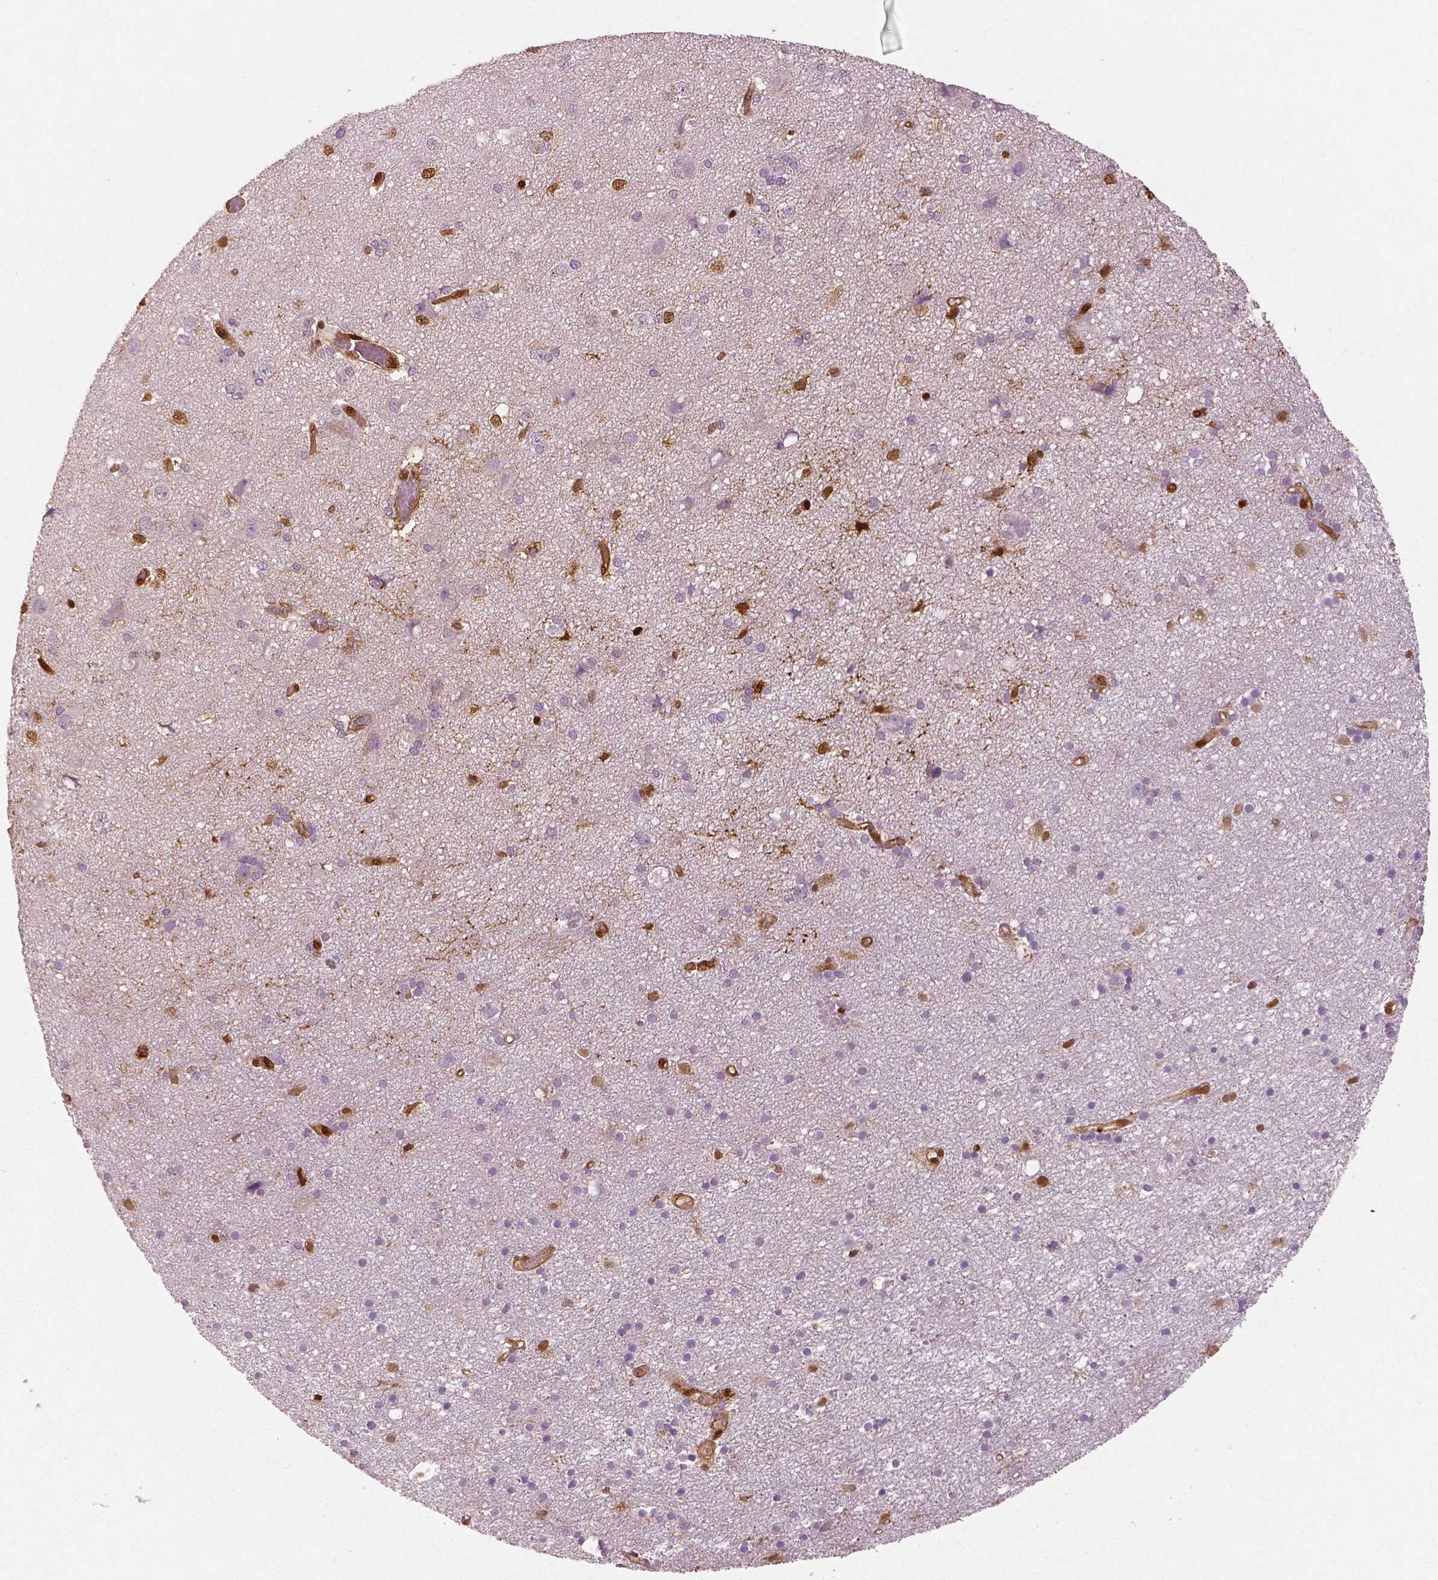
{"staining": {"intensity": "strong", "quantity": ">75%", "location": "cytoplasmic/membranous,nuclear"}, "tissue": "cerebral cortex", "cell_type": "Endothelial cells", "image_type": "normal", "snomed": [{"axis": "morphology", "description": "Normal tissue, NOS"}, {"axis": "morphology", "description": "Glioma, malignant, High grade"}, {"axis": "topography", "description": "Cerebral cortex"}], "caption": "An immunohistochemistry (IHC) photomicrograph of benign tissue is shown. Protein staining in brown highlights strong cytoplasmic/membranous,nuclear positivity in cerebral cortex within endothelial cells.", "gene": "WWTR1", "patient": {"sex": "male", "age": 71}}